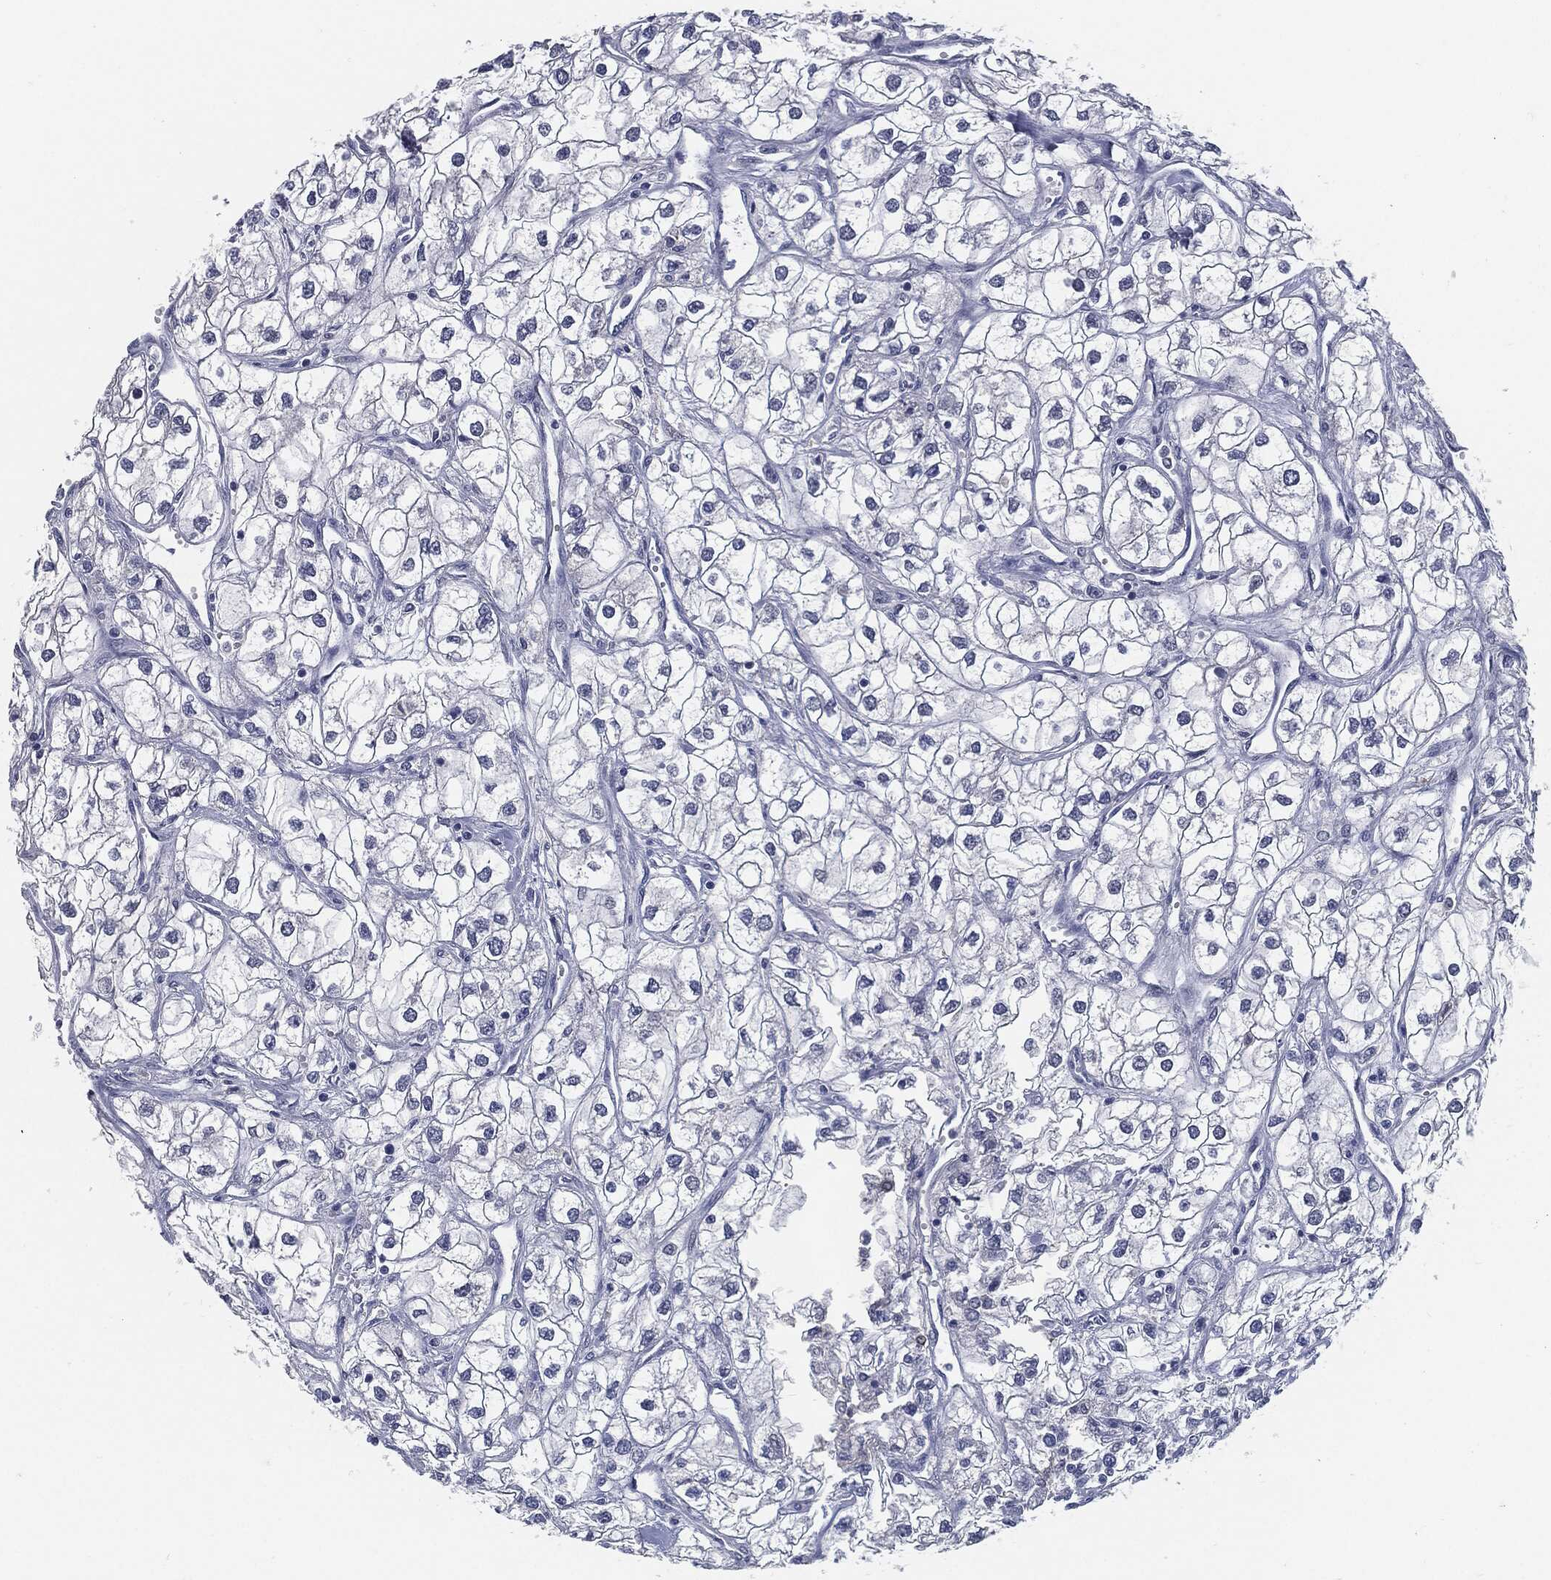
{"staining": {"intensity": "negative", "quantity": "none", "location": "none"}, "tissue": "renal cancer", "cell_type": "Tumor cells", "image_type": "cancer", "snomed": [{"axis": "morphology", "description": "Adenocarcinoma, NOS"}, {"axis": "topography", "description": "Kidney"}], "caption": "Renal cancer (adenocarcinoma) stained for a protein using IHC shows no expression tumor cells.", "gene": "PROM1", "patient": {"sex": "male", "age": 59}}